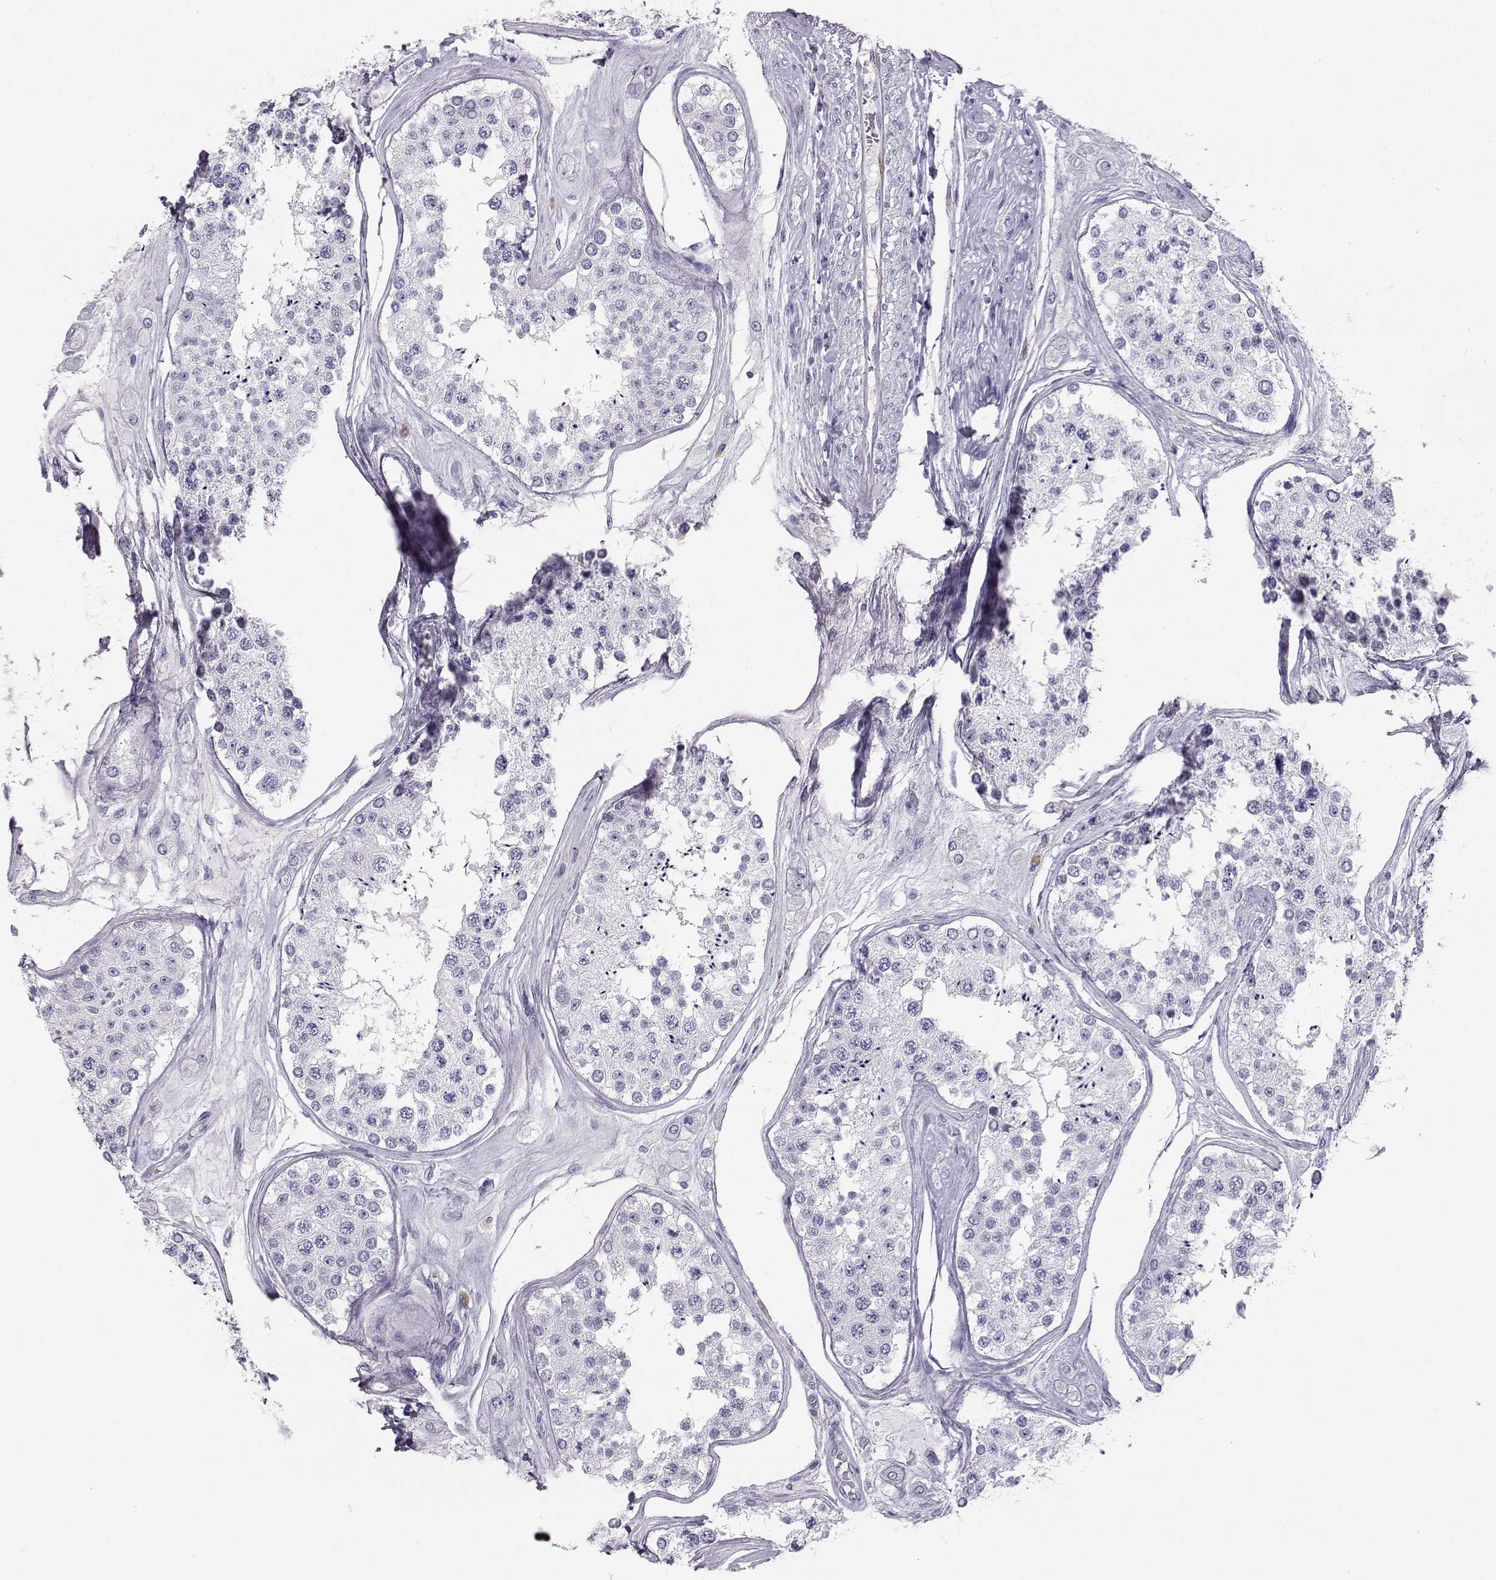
{"staining": {"intensity": "negative", "quantity": "none", "location": "none"}, "tissue": "testis", "cell_type": "Cells in seminiferous ducts", "image_type": "normal", "snomed": [{"axis": "morphology", "description": "Normal tissue, NOS"}, {"axis": "topography", "description": "Testis"}], "caption": "The image displays no staining of cells in seminiferous ducts in normal testis. The staining is performed using DAB (3,3'-diaminobenzidine) brown chromogen with nuclei counter-stained in using hematoxylin.", "gene": "ITLN1", "patient": {"sex": "male", "age": 25}}